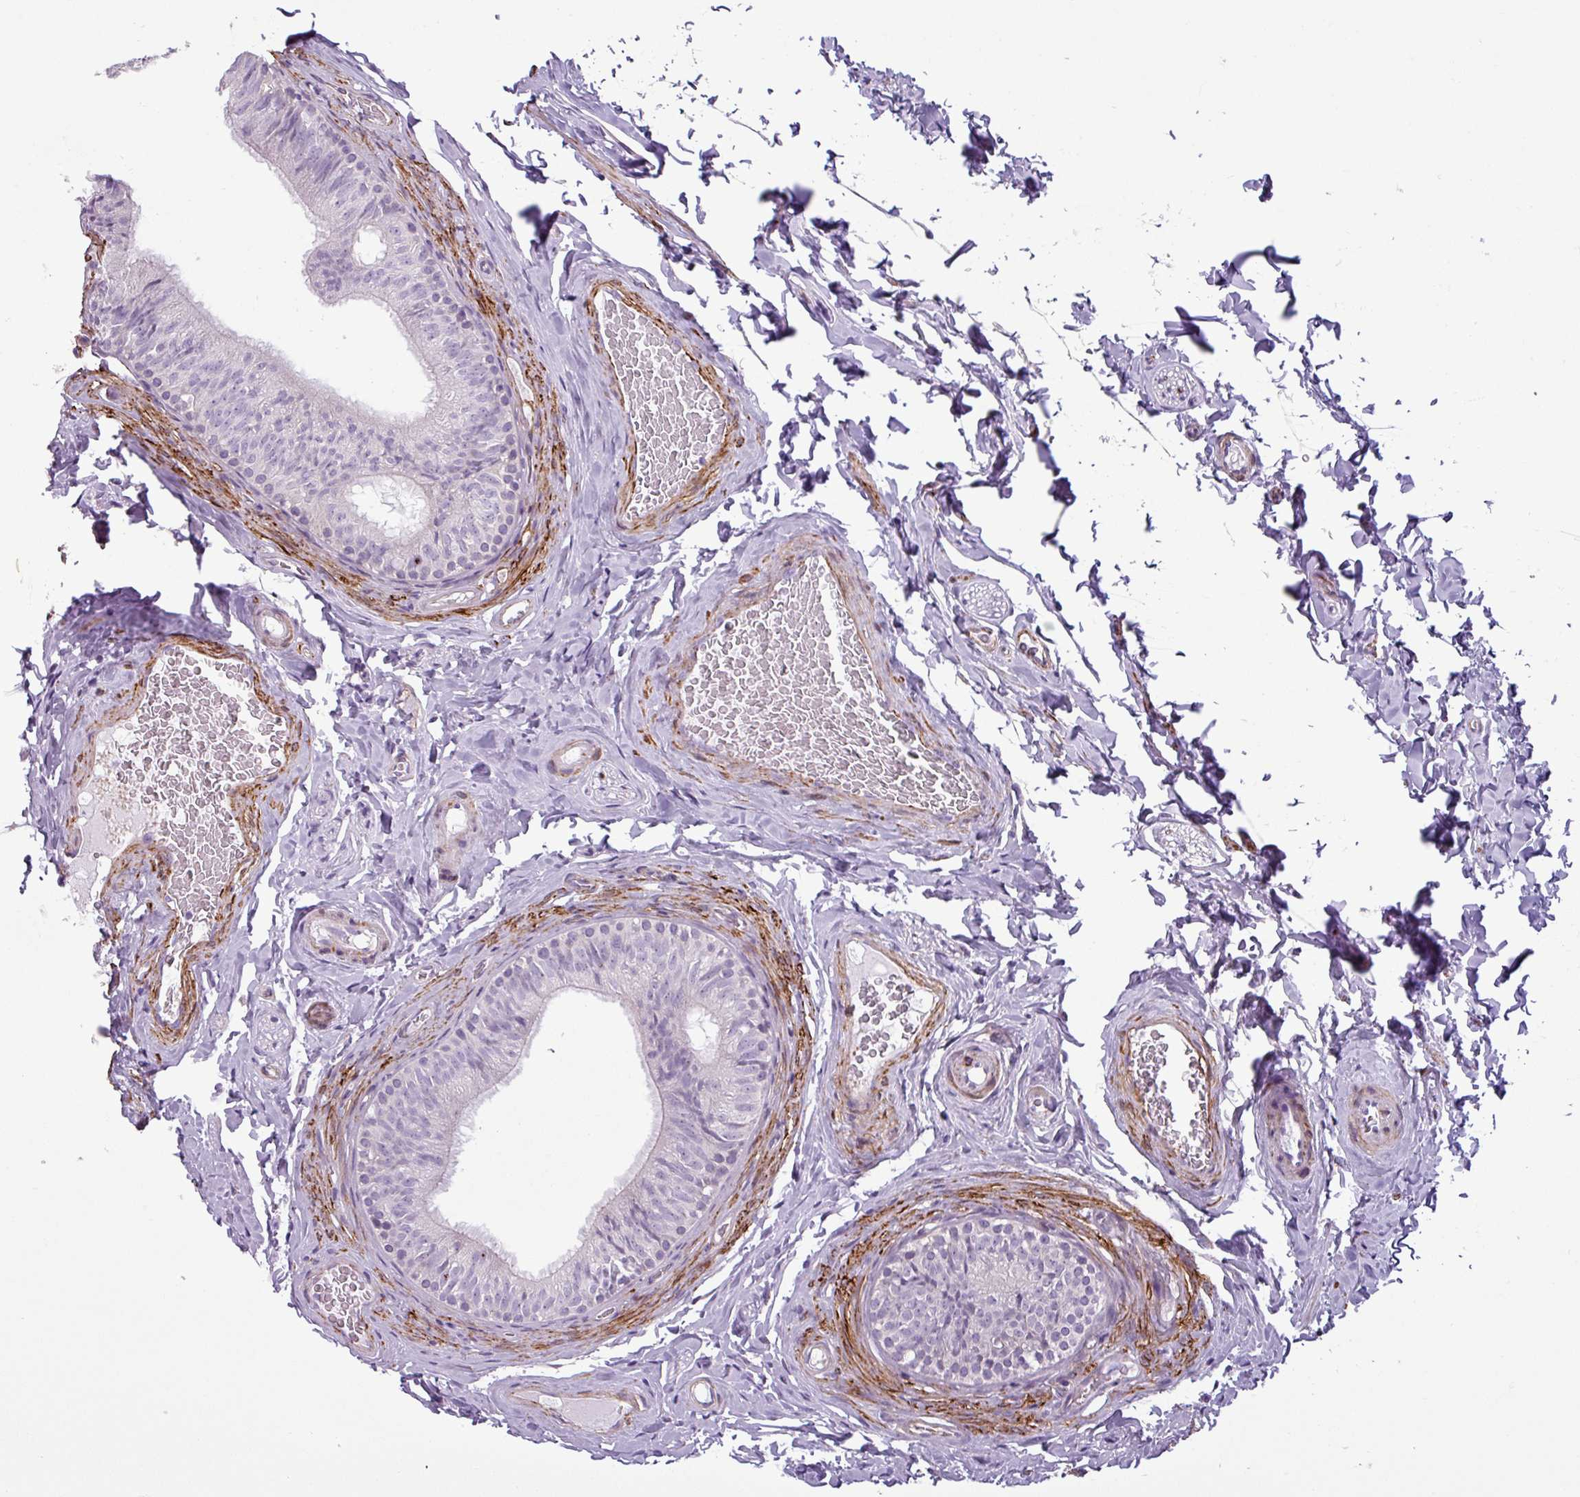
{"staining": {"intensity": "negative", "quantity": "none", "location": "none"}, "tissue": "epididymis", "cell_type": "Glandular cells", "image_type": "normal", "snomed": [{"axis": "morphology", "description": "Normal tissue, NOS"}, {"axis": "topography", "description": "Epididymis"}], "caption": "Glandular cells show no significant protein positivity in normal epididymis.", "gene": "ATP10A", "patient": {"sex": "male", "age": 34}}